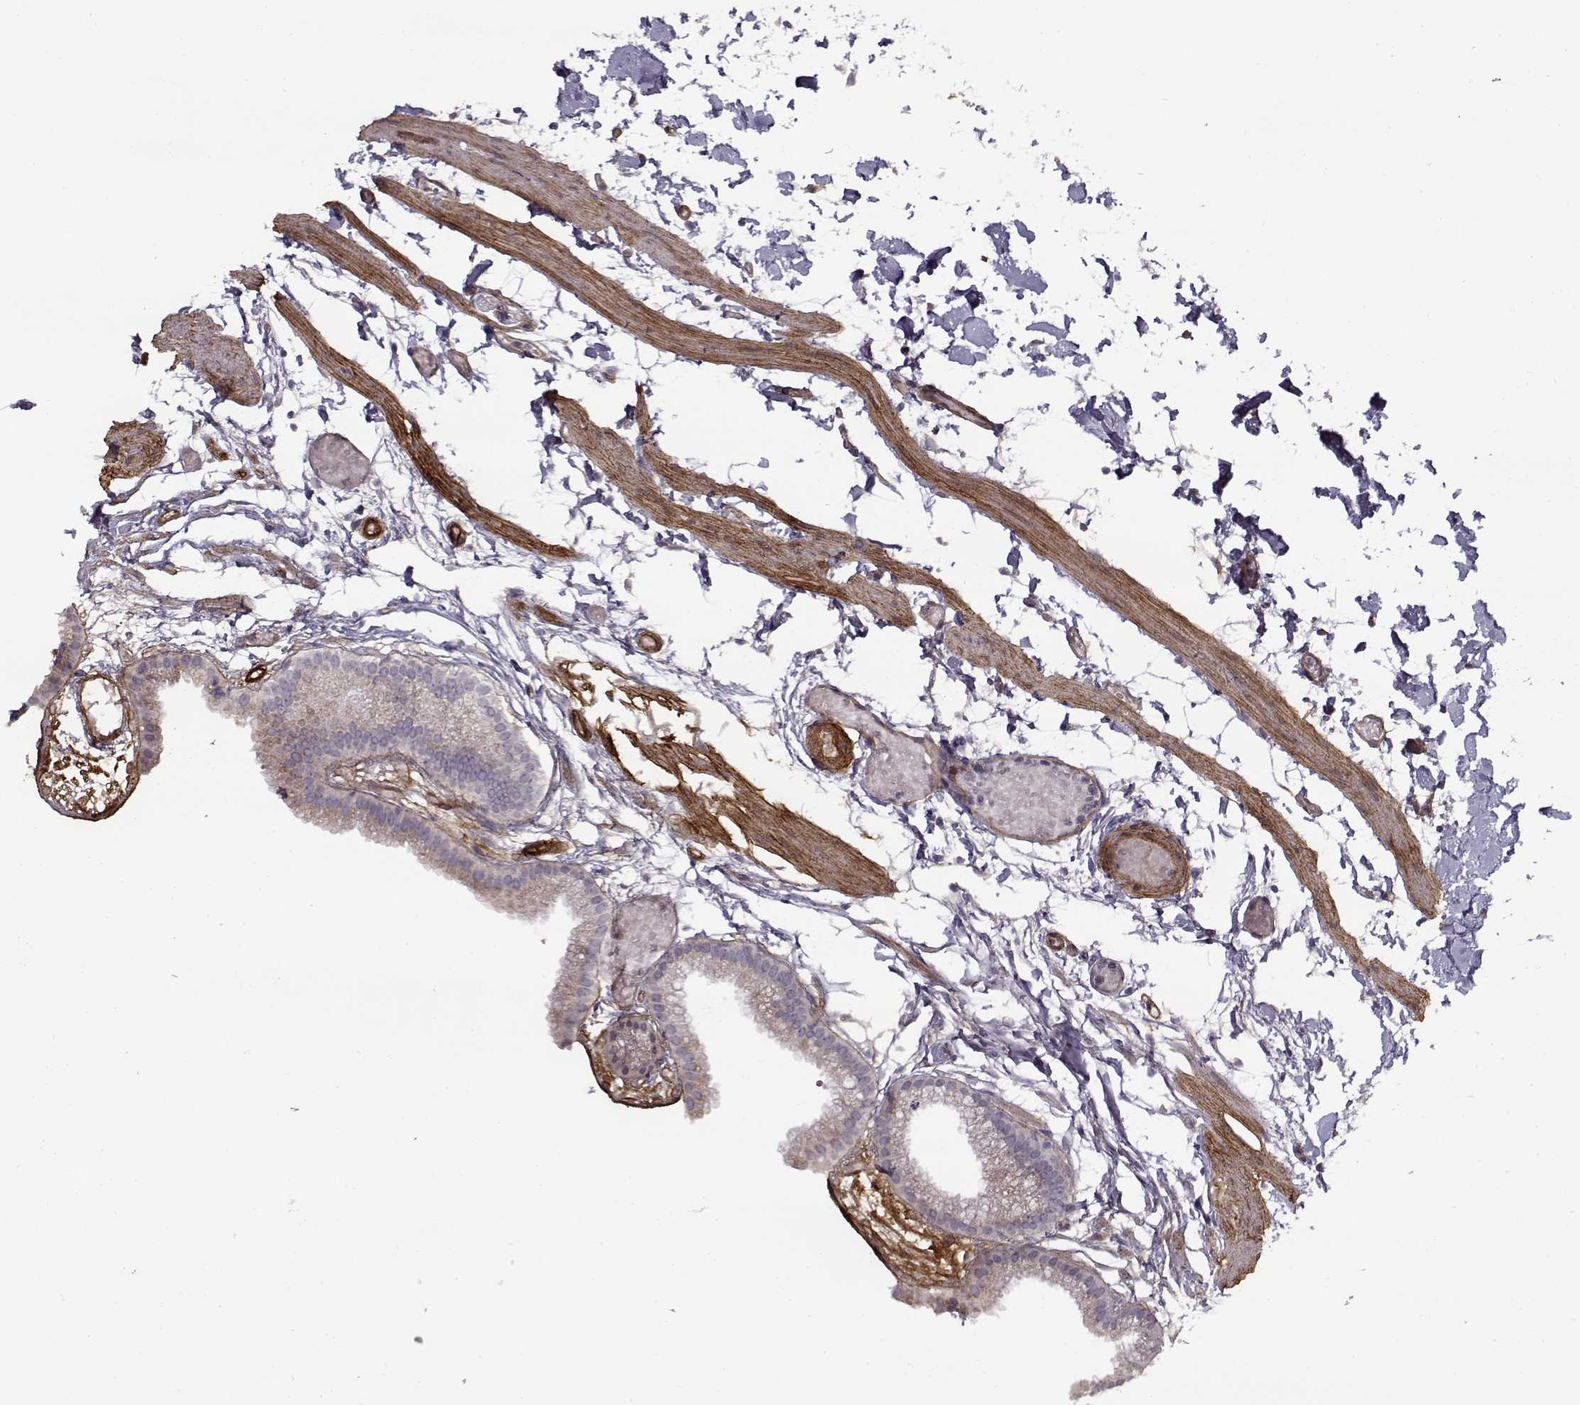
{"staining": {"intensity": "negative", "quantity": "none", "location": "none"}, "tissue": "gallbladder", "cell_type": "Glandular cells", "image_type": "normal", "snomed": [{"axis": "morphology", "description": "Normal tissue, NOS"}, {"axis": "topography", "description": "Gallbladder"}], "caption": "IHC histopathology image of normal gallbladder: human gallbladder stained with DAB exhibits no significant protein staining in glandular cells.", "gene": "LAMB2", "patient": {"sex": "female", "age": 45}}